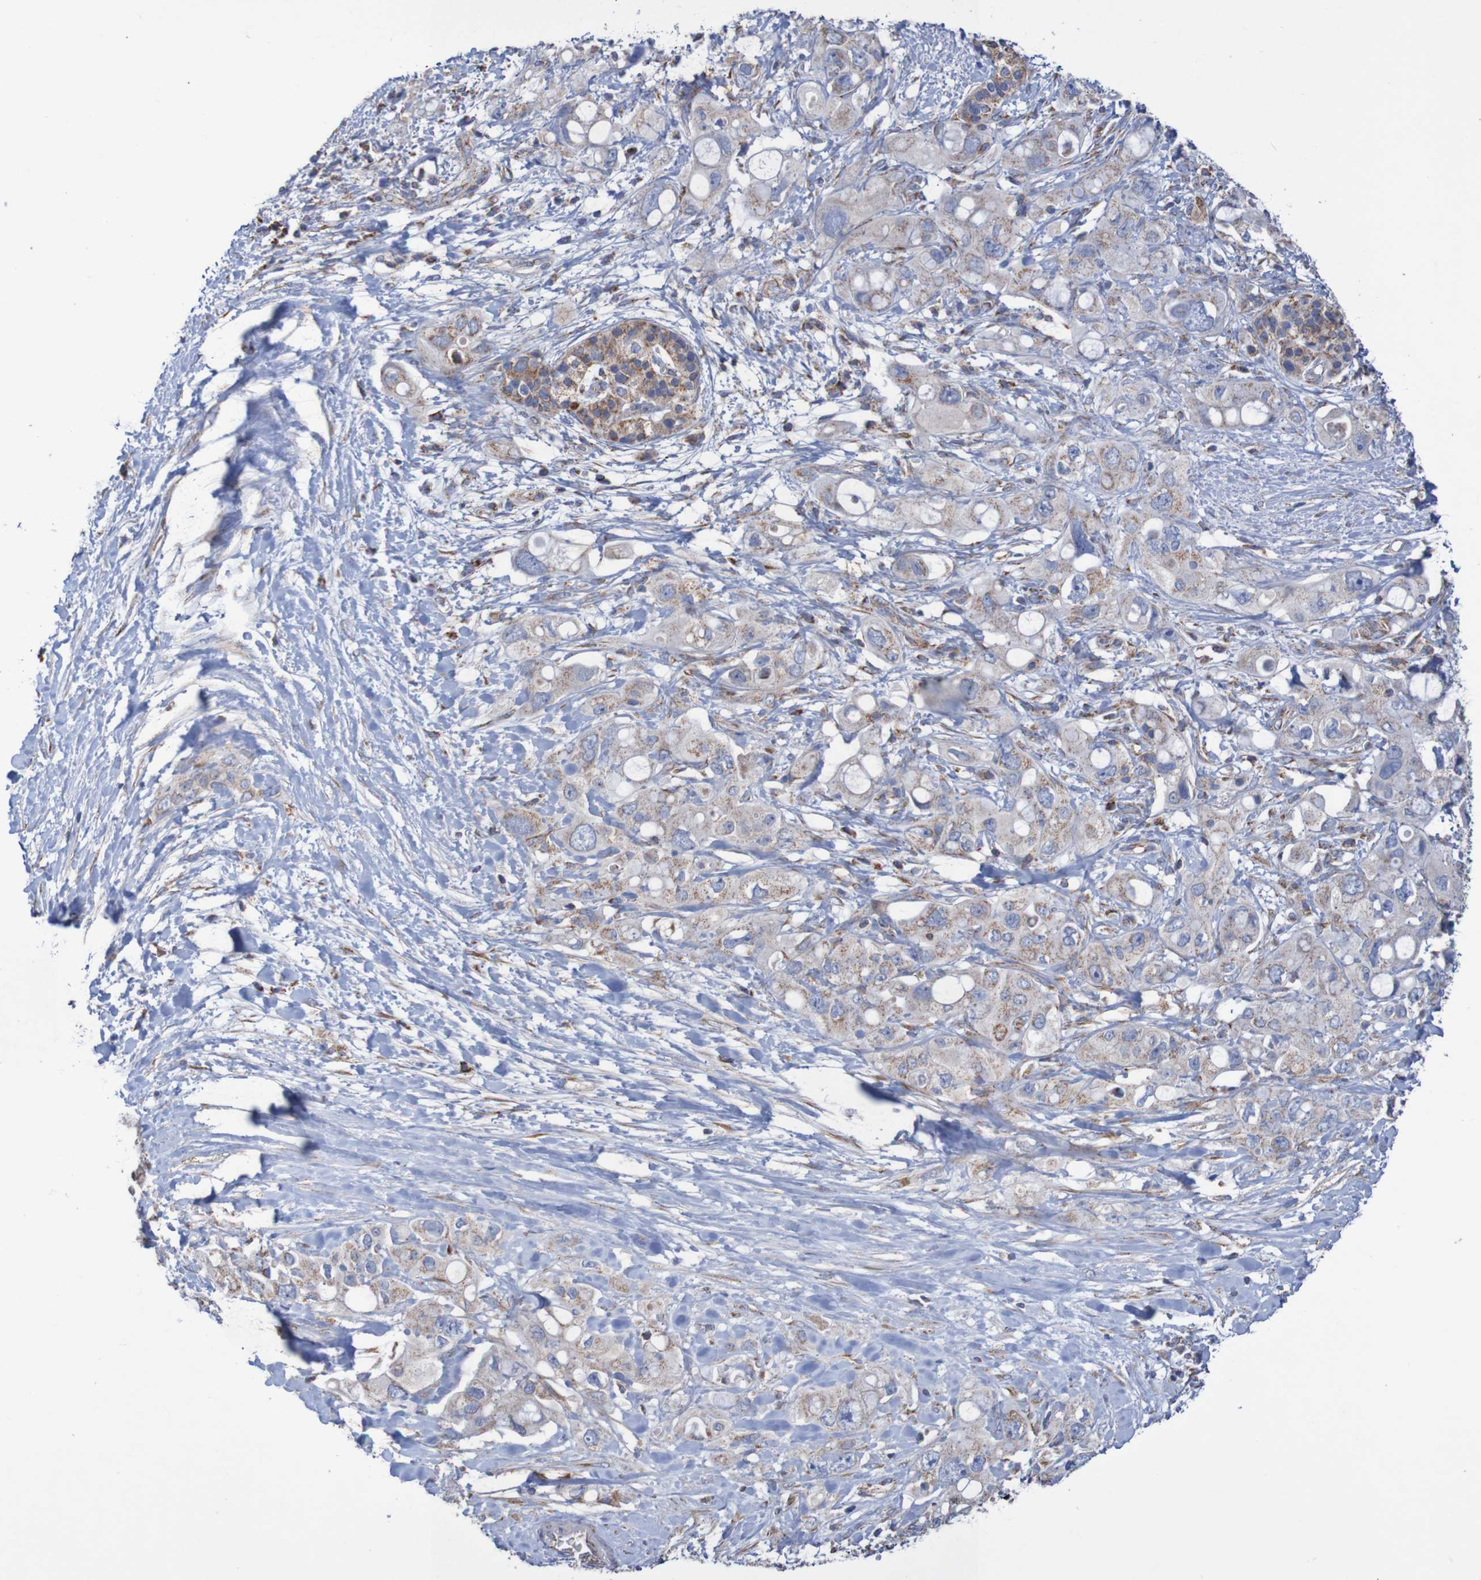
{"staining": {"intensity": "weak", "quantity": "25%-75%", "location": "cytoplasmic/membranous"}, "tissue": "pancreatic cancer", "cell_type": "Tumor cells", "image_type": "cancer", "snomed": [{"axis": "morphology", "description": "Adenocarcinoma, NOS"}, {"axis": "topography", "description": "Pancreas"}], "caption": "Pancreatic cancer tissue displays weak cytoplasmic/membranous expression in approximately 25%-75% of tumor cells, visualized by immunohistochemistry. (brown staining indicates protein expression, while blue staining denotes nuclei).", "gene": "MMEL1", "patient": {"sex": "female", "age": 56}}